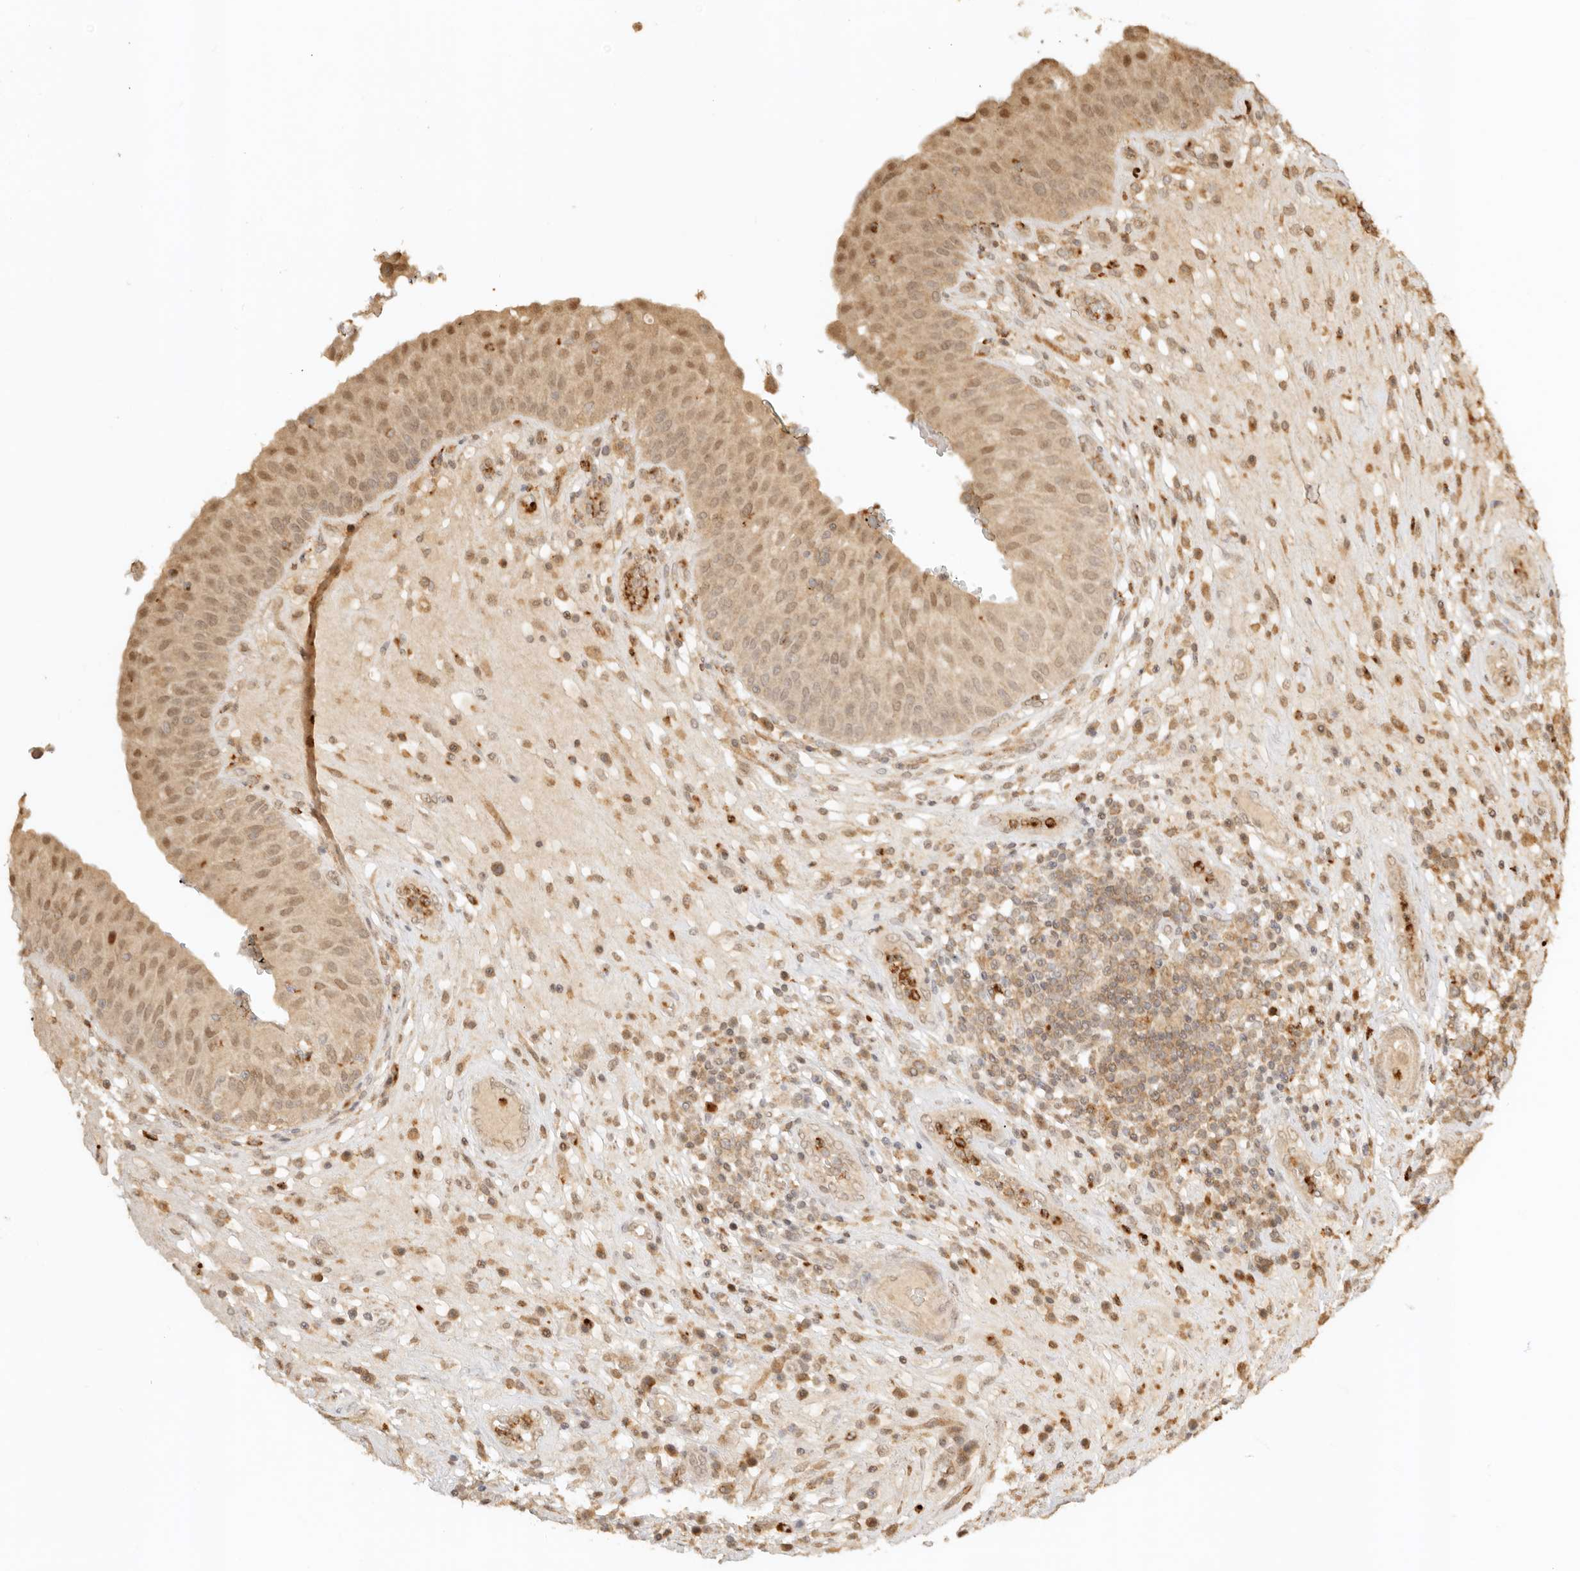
{"staining": {"intensity": "moderate", "quantity": ">75%", "location": "cytoplasmic/membranous,nuclear"}, "tissue": "urinary bladder", "cell_type": "Urothelial cells", "image_type": "normal", "snomed": [{"axis": "morphology", "description": "Normal tissue, NOS"}, {"axis": "topography", "description": "Urinary bladder"}], "caption": "Protein analysis of normal urinary bladder displays moderate cytoplasmic/membranous,nuclear expression in approximately >75% of urothelial cells. (DAB IHC with brightfield microscopy, high magnification).", "gene": "KIF2B", "patient": {"sex": "female", "age": 62}}